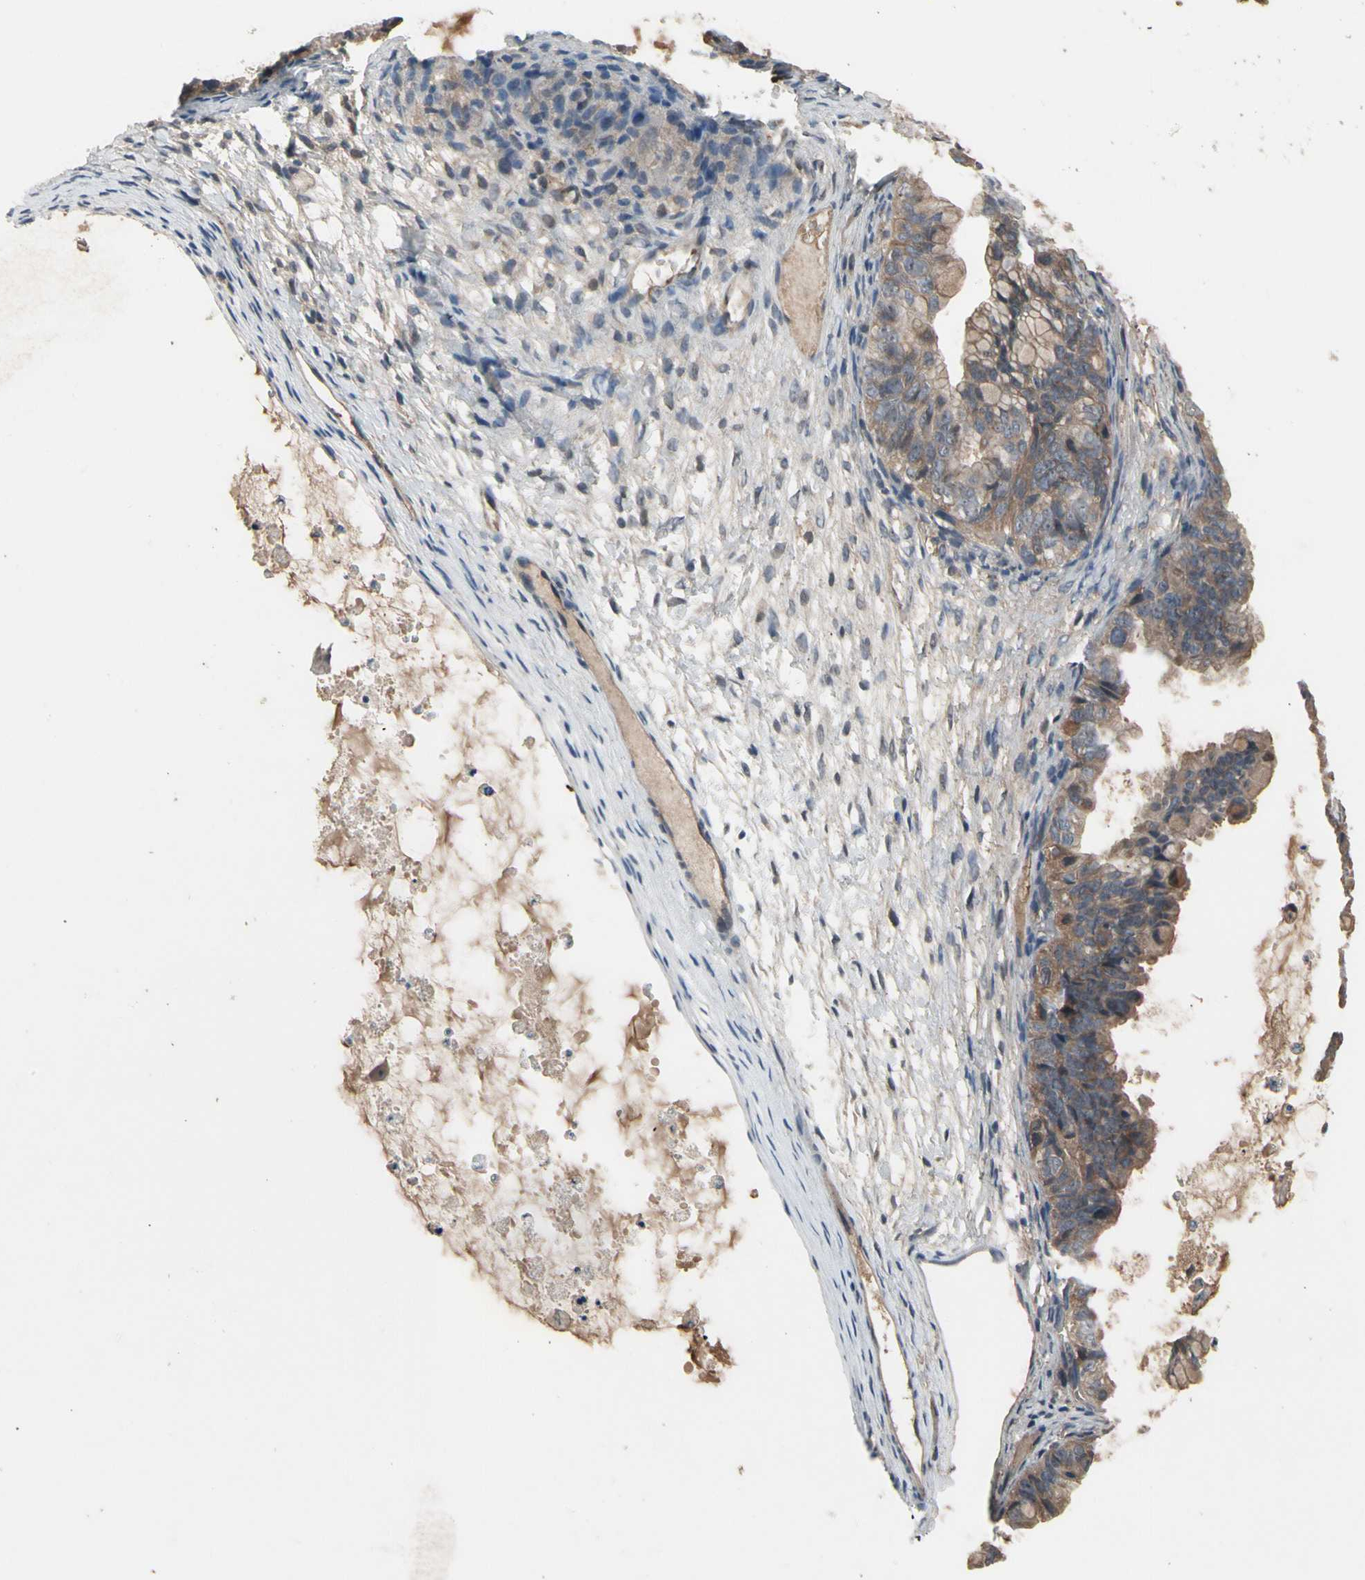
{"staining": {"intensity": "moderate", "quantity": ">75%", "location": "cytoplasmic/membranous"}, "tissue": "ovarian cancer", "cell_type": "Tumor cells", "image_type": "cancer", "snomed": [{"axis": "morphology", "description": "Cystadenocarcinoma, mucinous, NOS"}, {"axis": "topography", "description": "Ovary"}], "caption": "This is a micrograph of immunohistochemistry (IHC) staining of mucinous cystadenocarcinoma (ovarian), which shows moderate expression in the cytoplasmic/membranous of tumor cells.", "gene": "NSF", "patient": {"sex": "female", "age": 36}}